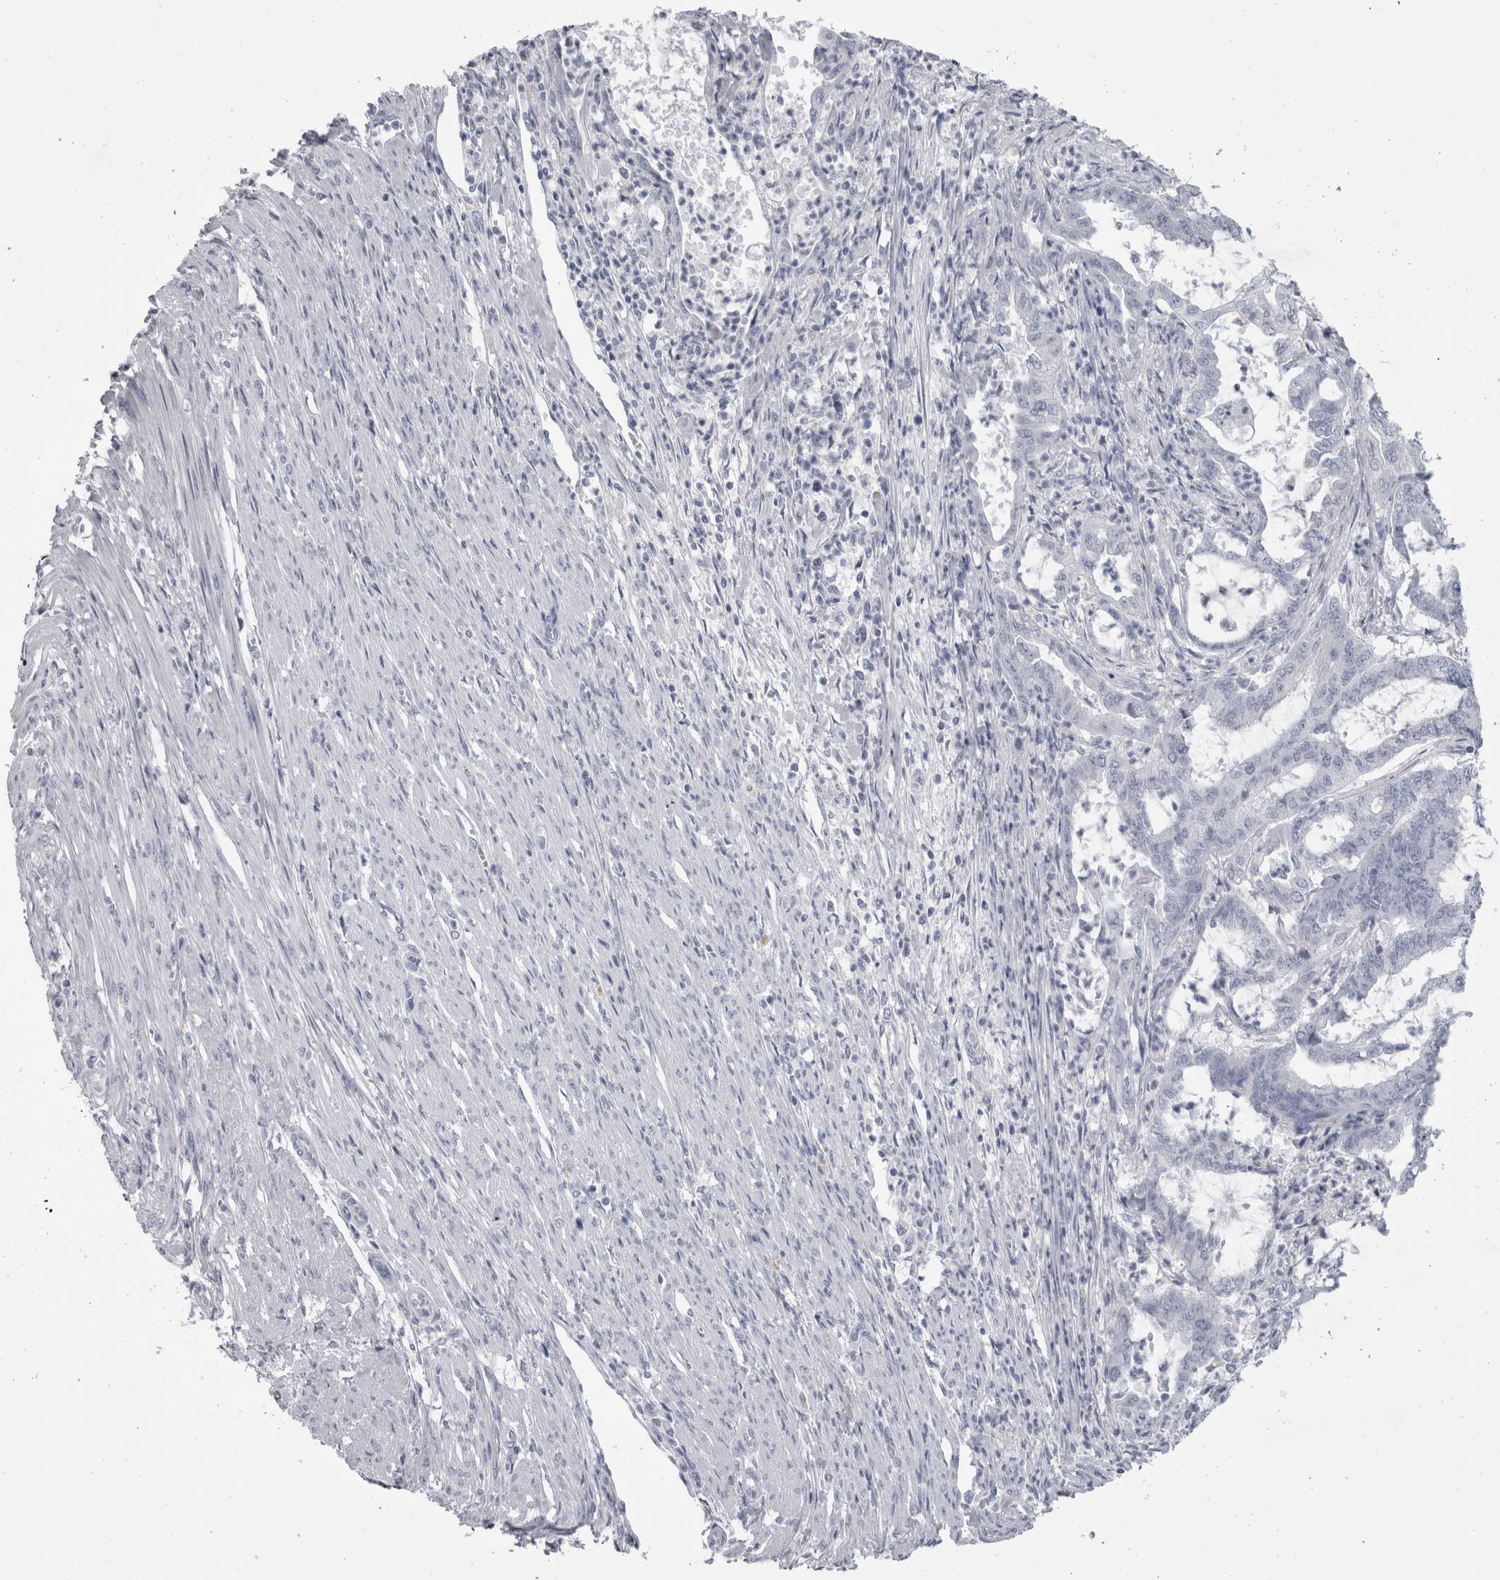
{"staining": {"intensity": "negative", "quantity": "none", "location": "none"}, "tissue": "endometrial cancer", "cell_type": "Tumor cells", "image_type": "cancer", "snomed": [{"axis": "morphology", "description": "Adenocarcinoma, NOS"}, {"axis": "topography", "description": "Endometrium"}], "caption": "This is an immunohistochemistry micrograph of human endometrial cancer. There is no positivity in tumor cells.", "gene": "ADAM2", "patient": {"sex": "female", "age": 51}}